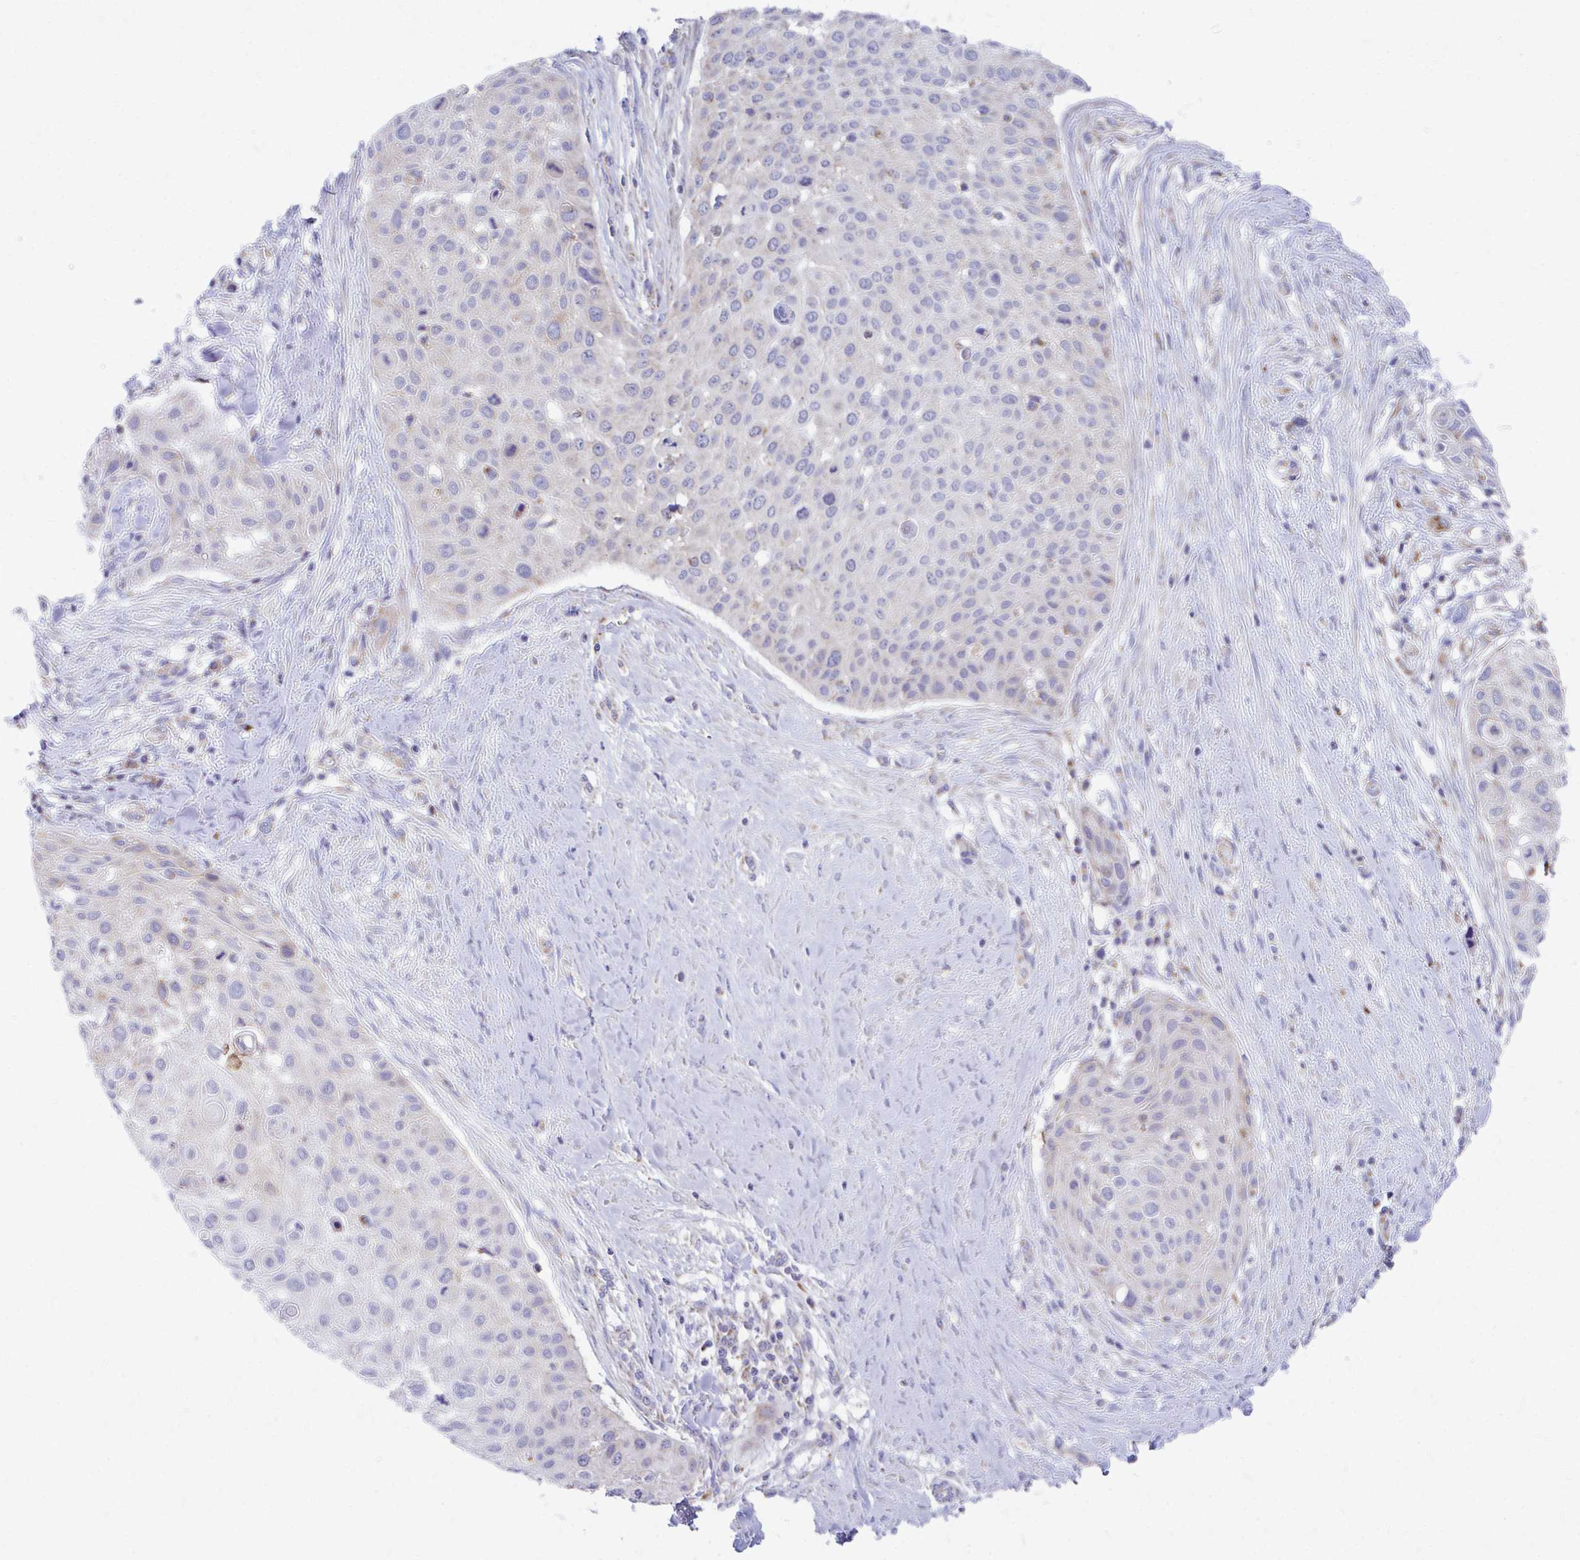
{"staining": {"intensity": "negative", "quantity": "none", "location": "none"}, "tissue": "skin cancer", "cell_type": "Tumor cells", "image_type": "cancer", "snomed": [{"axis": "morphology", "description": "Squamous cell carcinoma, NOS"}, {"axis": "topography", "description": "Skin"}], "caption": "Immunohistochemistry micrograph of human squamous cell carcinoma (skin) stained for a protein (brown), which reveals no staining in tumor cells.", "gene": "MRPL19", "patient": {"sex": "female", "age": 87}}